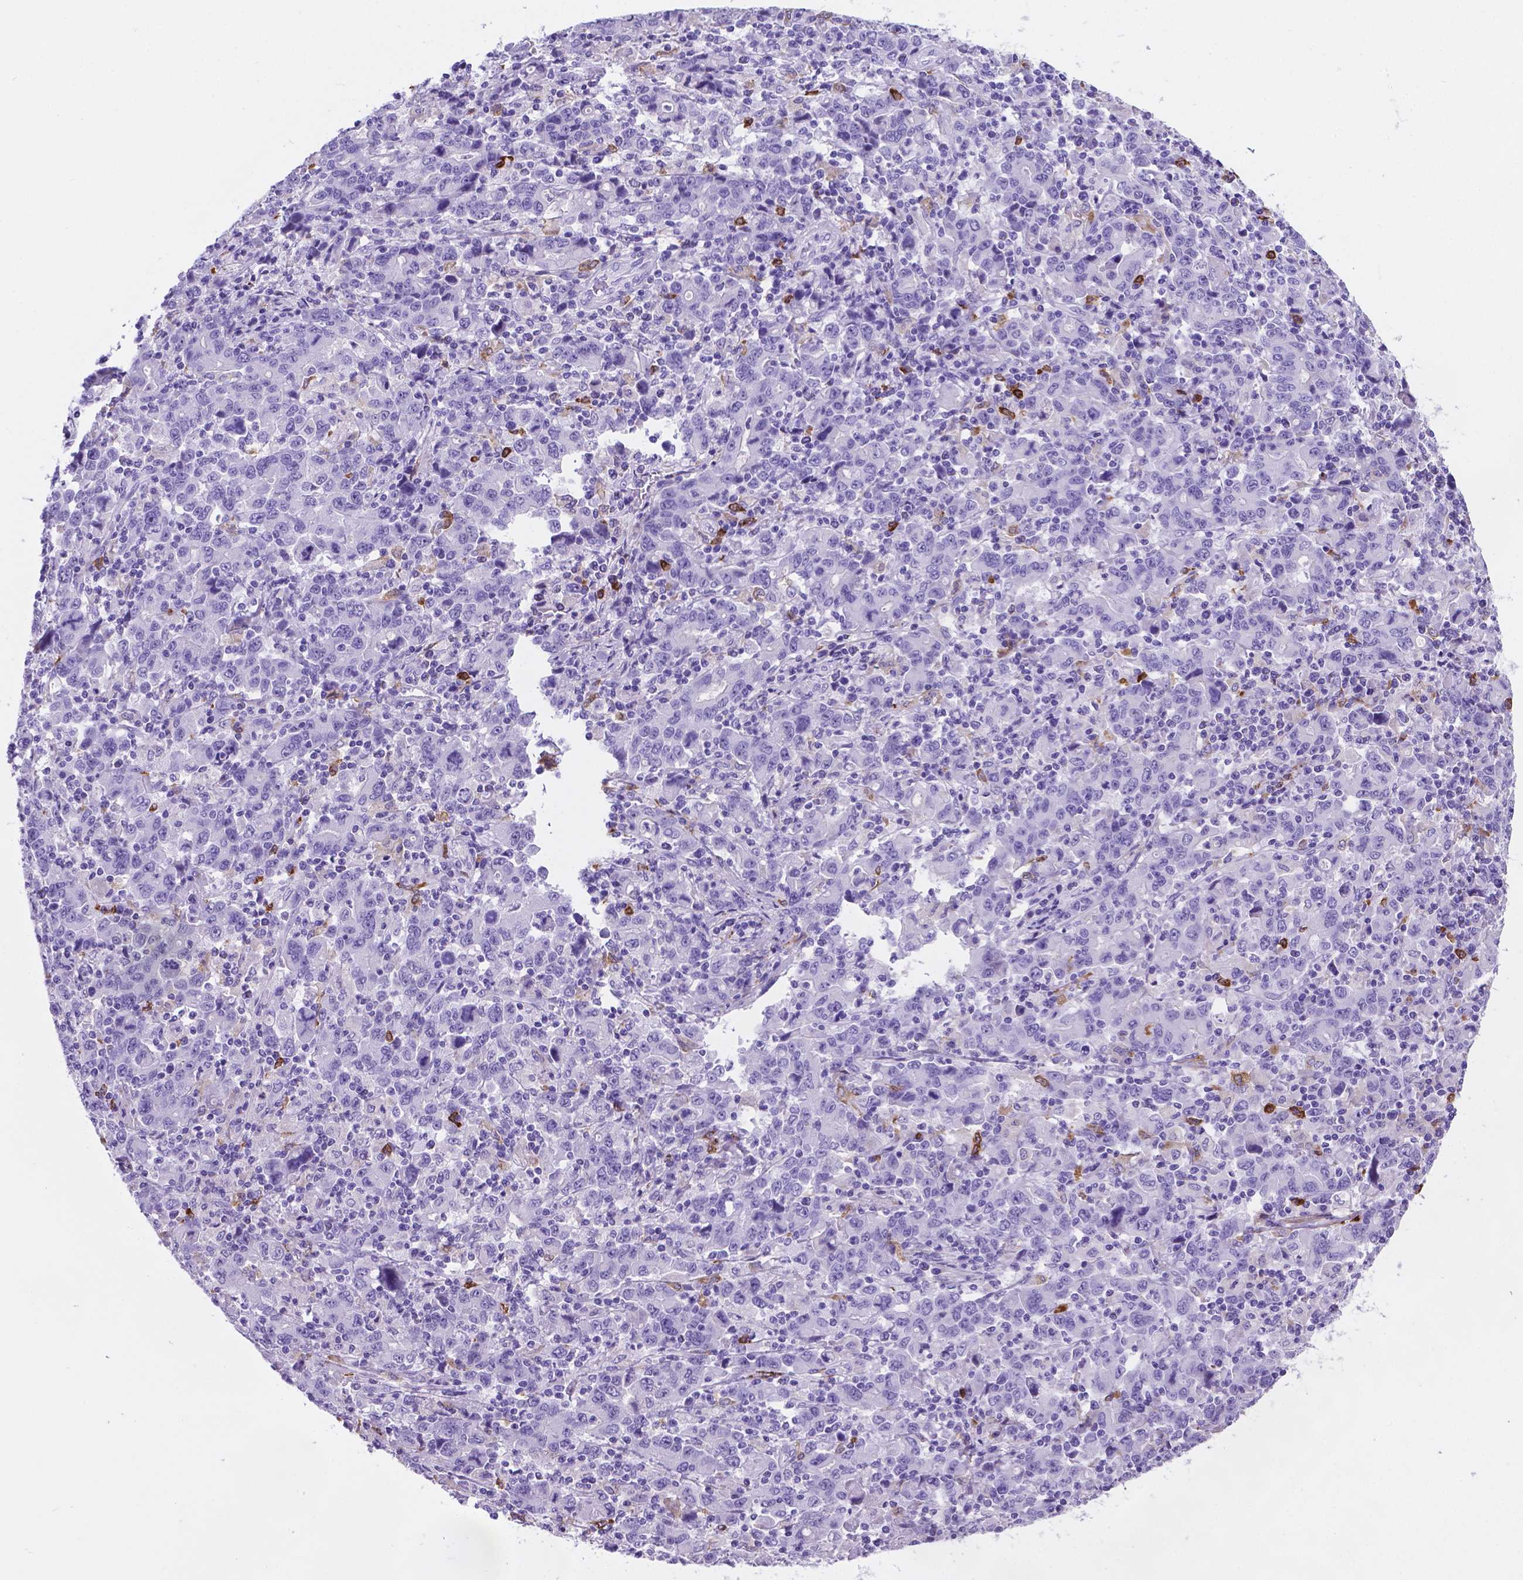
{"staining": {"intensity": "negative", "quantity": "none", "location": "none"}, "tissue": "stomach cancer", "cell_type": "Tumor cells", "image_type": "cancer", "snomed": [{"axis": "morphology", "description": "Adenocarcinoma, NOS"}, {"axis": "topography", "description": "Stomach, upper"}], "caption": "This is an IHC image of stomach cancer (adenocarcinoma). There is no staining in tumor cells.", "gene": "MACF1", "patient": {"sex": "male", "age": 69}}